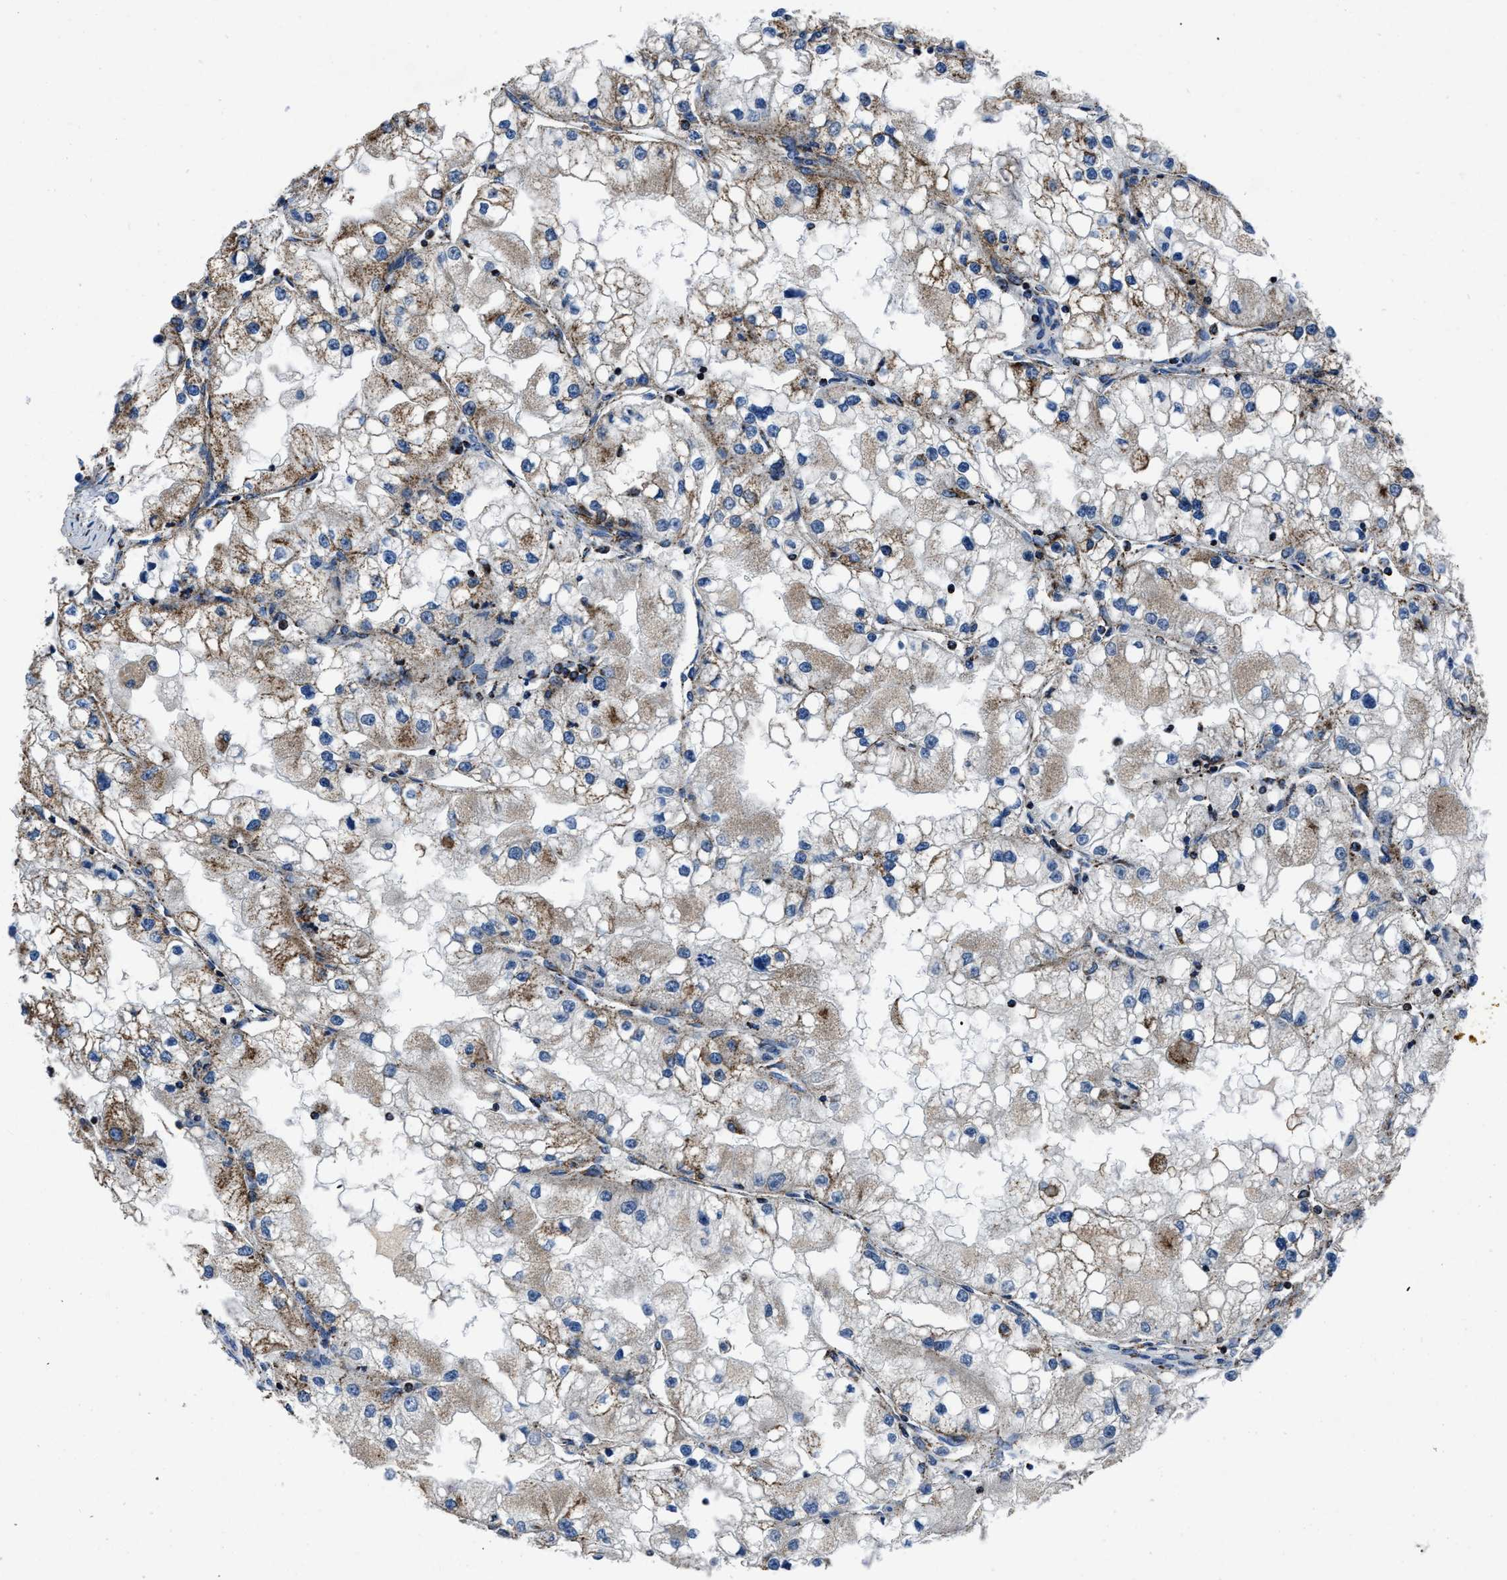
{"staining": {"intensity": "moderate", "quantity": "25%-75%", "location": "cytoplasmic/membranous"}, "tissue": "renal cancer", "cell_type": "Tumor cells", "image_type": "cancer", "snomed": [{"axis": "morphology", "description": "Adenocarcinoma, NOS"}, {"axis": "topography", "description": "Kidney"}], "caption": "DAB (3,3'-diaminobenzidine) immunohistochemical staining of human renal cancer (adenocarcinoma) exhibits moderate cytoplasmic/membranous protein expression in about 25%-75% of tumor cells.", "gene": "NSD3", "patient": {"sex": "male", "age": 68}}